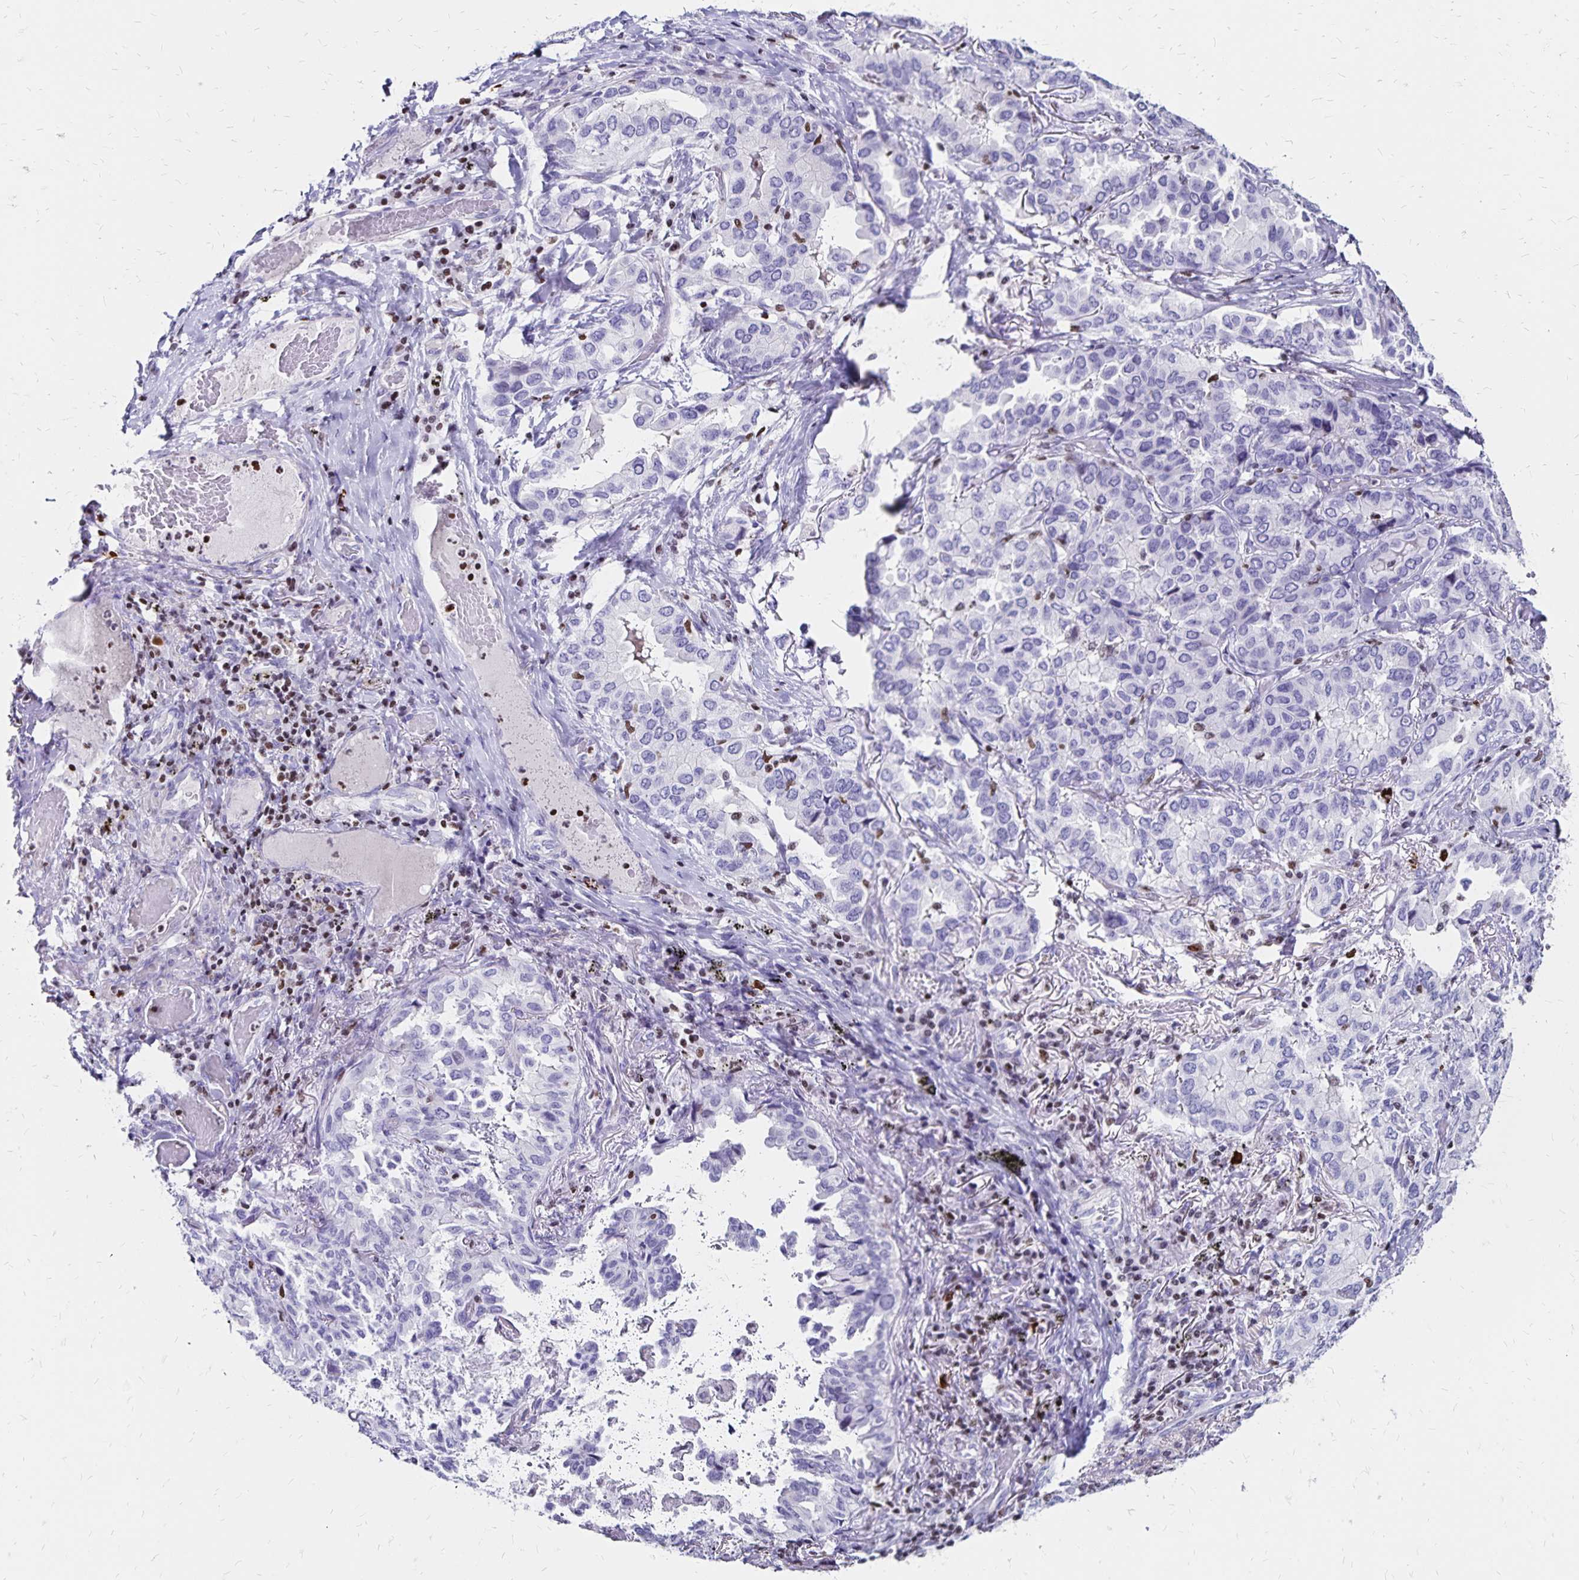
{"staining": {"intensity": "negative", "quantity": "none", "location": "none"}, "tissue": "lung cancer", "cell_type": "Tumor cells", "image_type": "cancer", "snomed": [{"axis": "morphology", "description": "Aneuploidy"}, {"axis": "morphology", "description": "Adenocarcinoma, NOS"}, {"axis": "morphology", "description": "Adenocarcinoma, metastatic, NOS"}, {"axis": "topography", "description": "Lymph node"}, {"axis": "topography", "description": "Lung"}], "caption": "Tumor cells are negative for protein expression in human lung adenocarcinoma.", "gene": "IKZF1", "patient": {"sex": "female", "age": 48}}